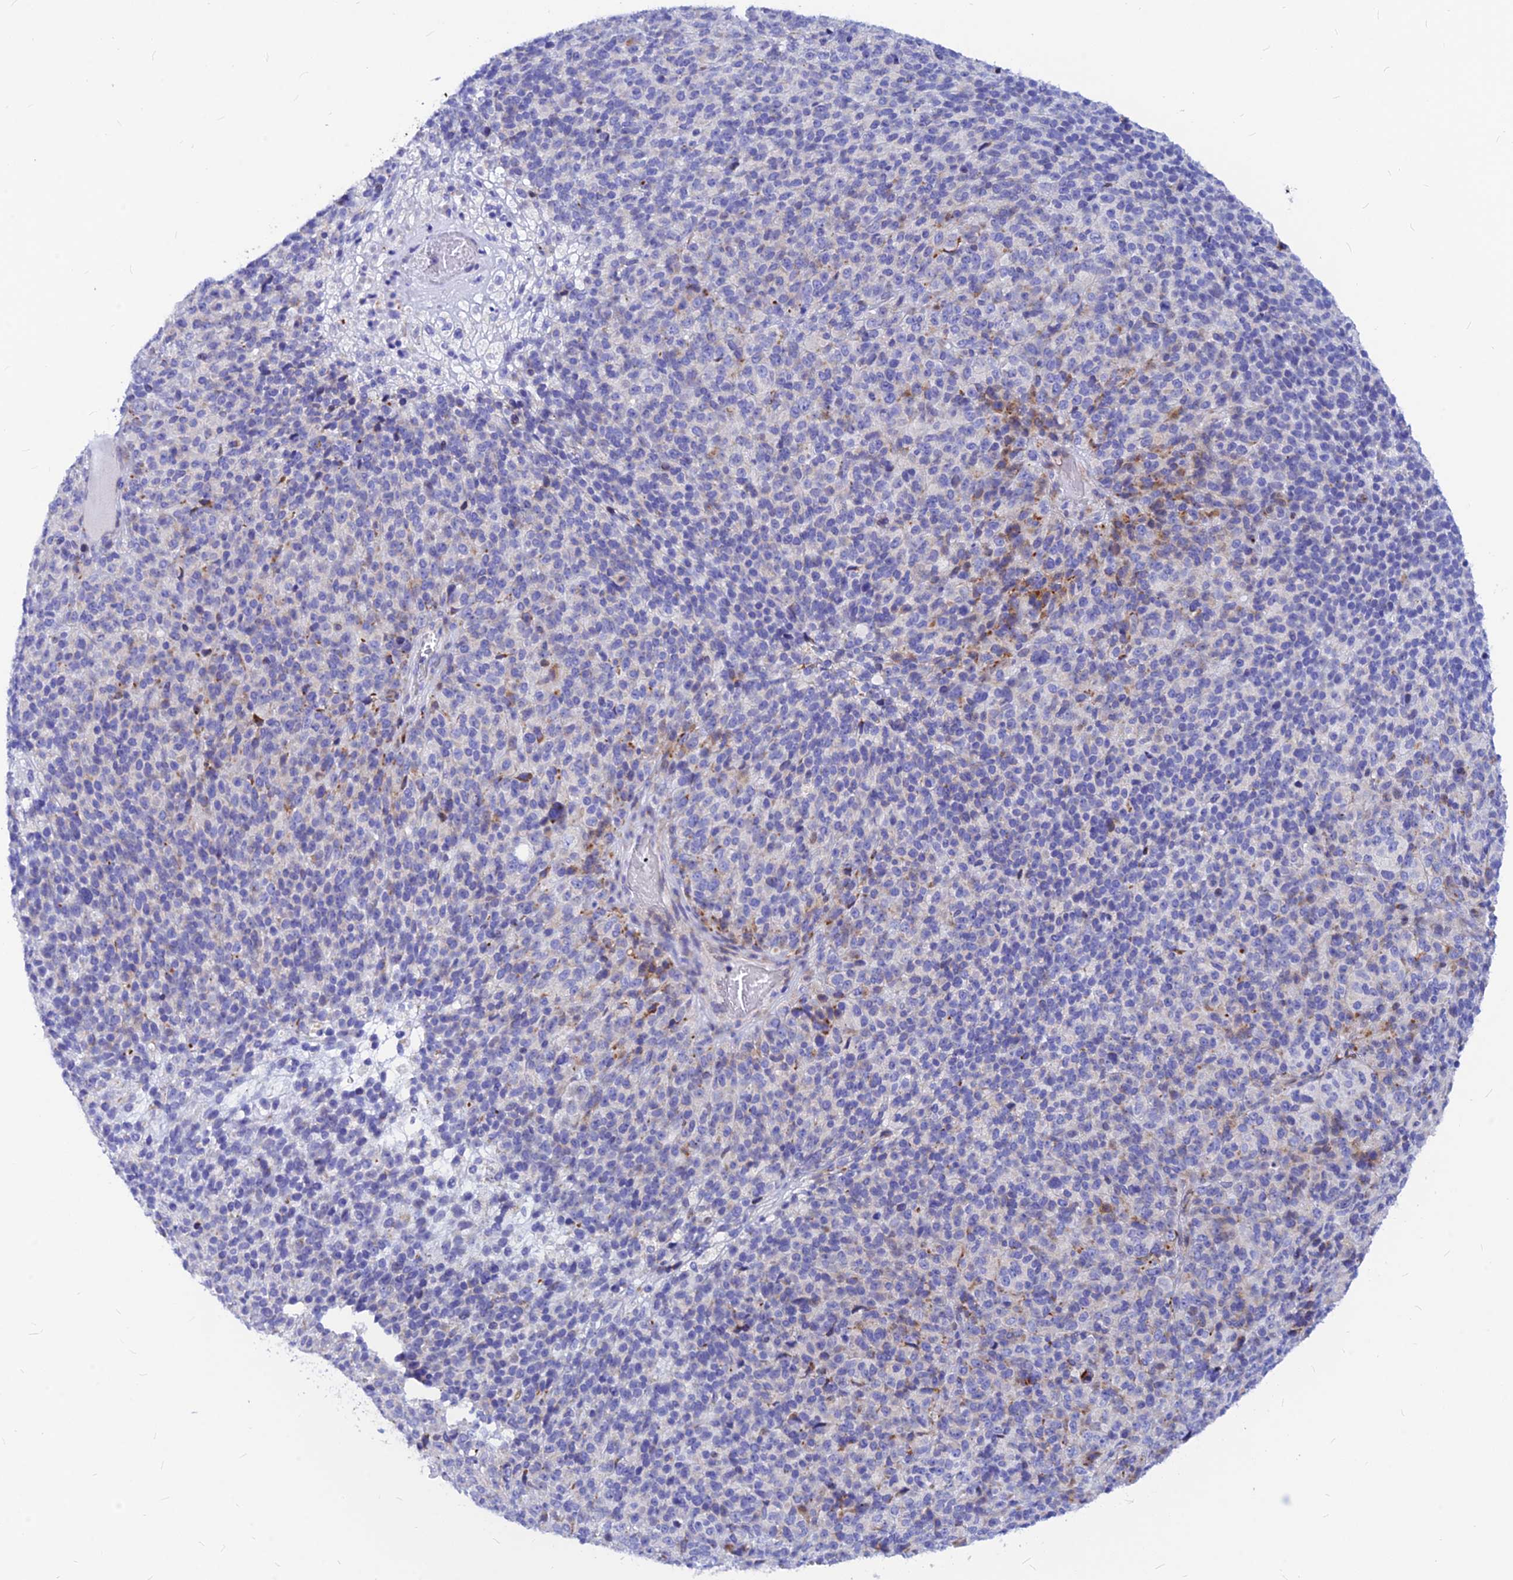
{"staining": {"intensity": "negative", "quantity": "none", "location": "none"}, "tissue": "melanoma", "cell_type": "Tumor cells", "image_type": "cancer", "snomed": [{"axis": "morphology", "description": "Malignant melanoma, Metastatic site"}, {"axis": "topography", "description": "Brain"}], "caption": "This is a histopathology image of immunohistochemistry staining of melanoma, which shows no staining in tumor cells. (Immunohistochemistry, brightfield microscopy, high magnification).", "gene": "CNOT6", "patient": {"sex": "female", "age": 56}}